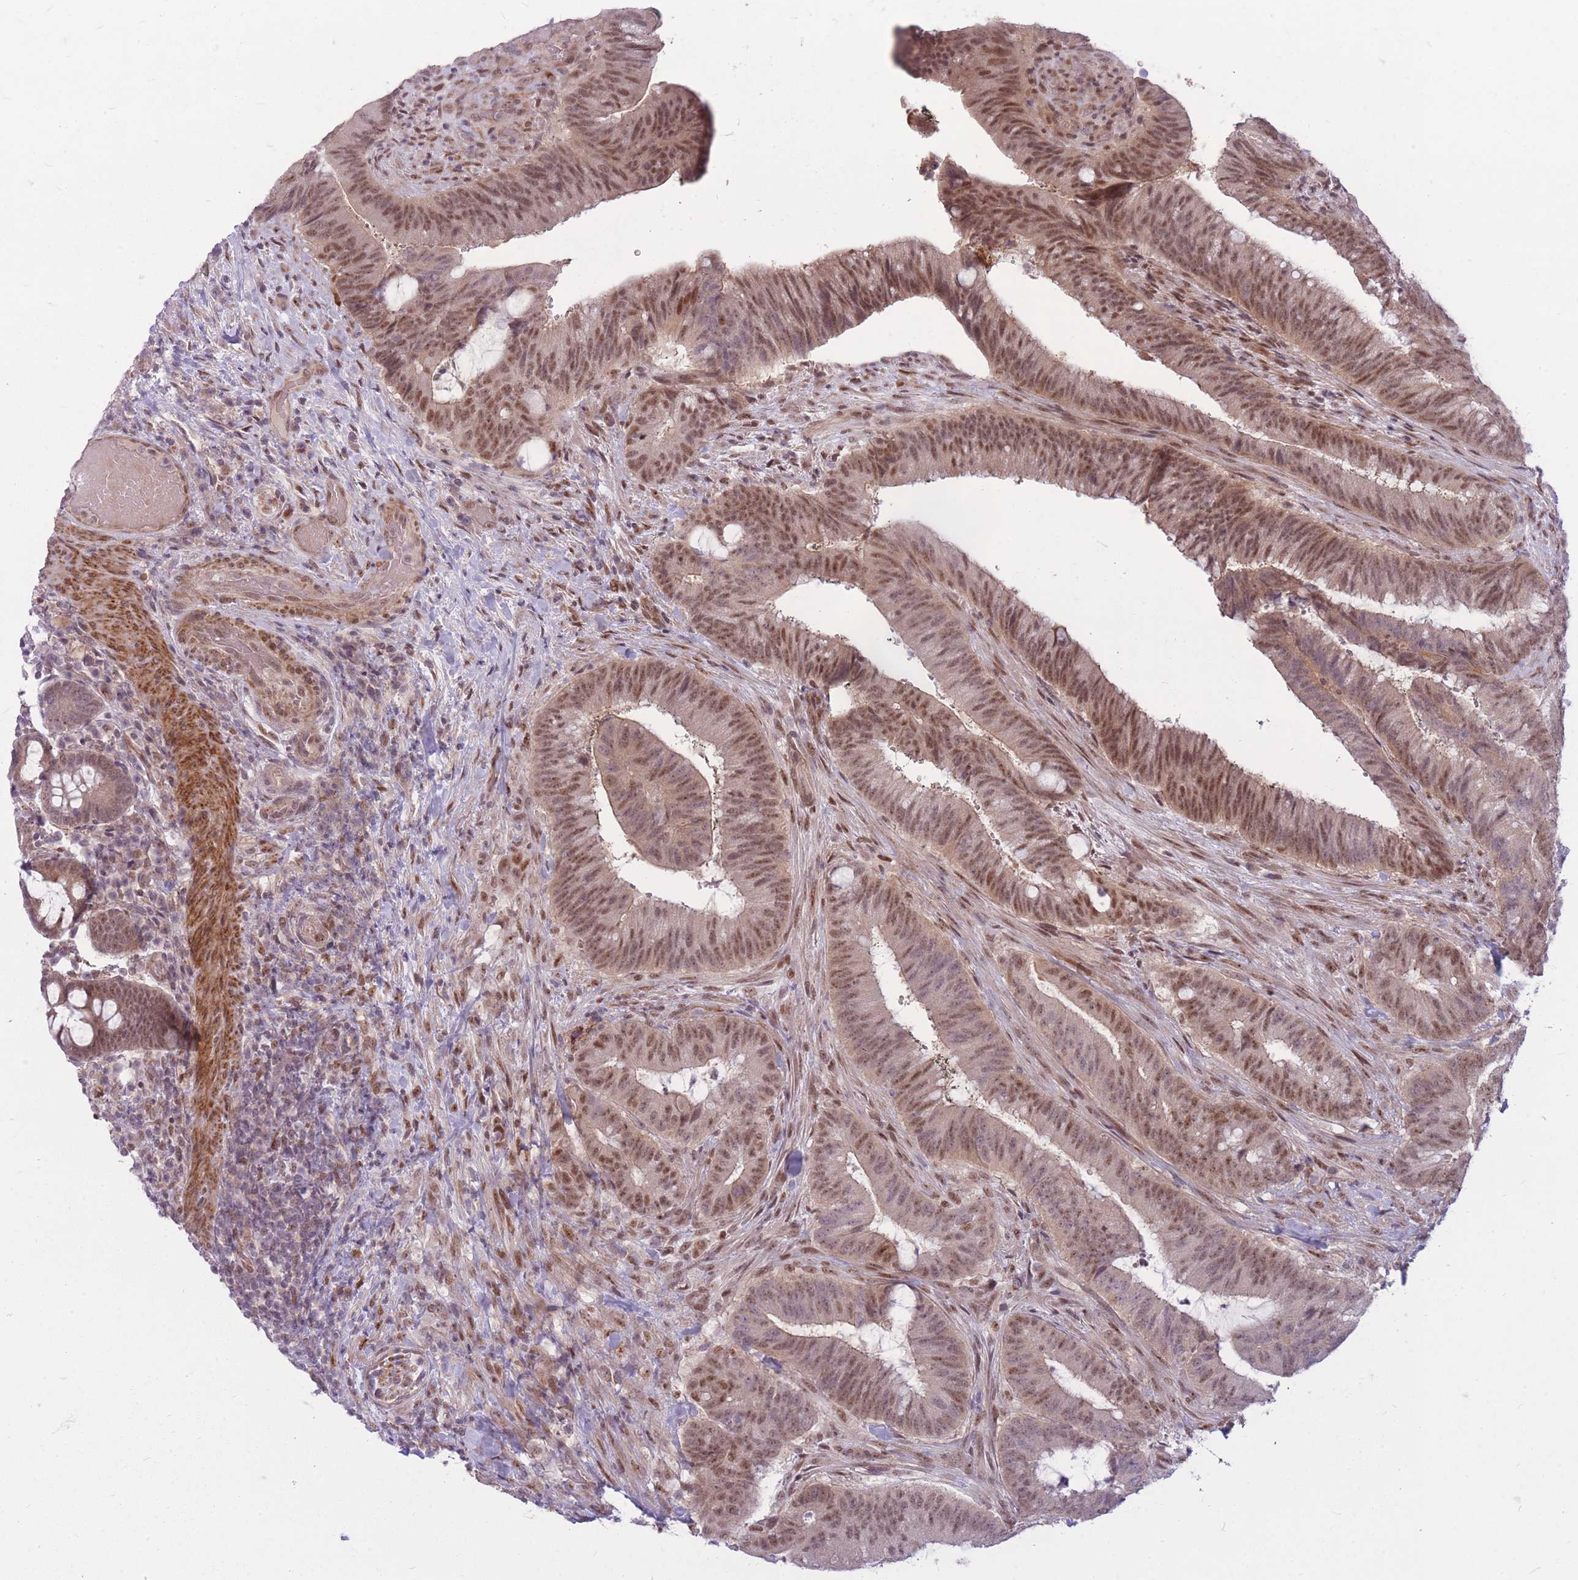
{"staining": {"intensity": "moderate", "quantity": ">75%", "location": "cytoplasmic/membranous,nuclear"}, "tissue": "colorectal cancer", "cell_type": "Tumor cells", "image_type": "cancer", "snomed": [{"axis": "morphology", "description": "Adenocarcinoma, NOS"}, {"axis": "topography", "description": "Colon"}], "caption": "Immunohistochemical staining of adenocarcinoma (colorectal) reveals medium levels of moderate cytoplasmic/membranous and nuclear expression in about >75% of tumor cells.", "gene": "ERCC2", "patient": {"sex": "female", "age": 43}}